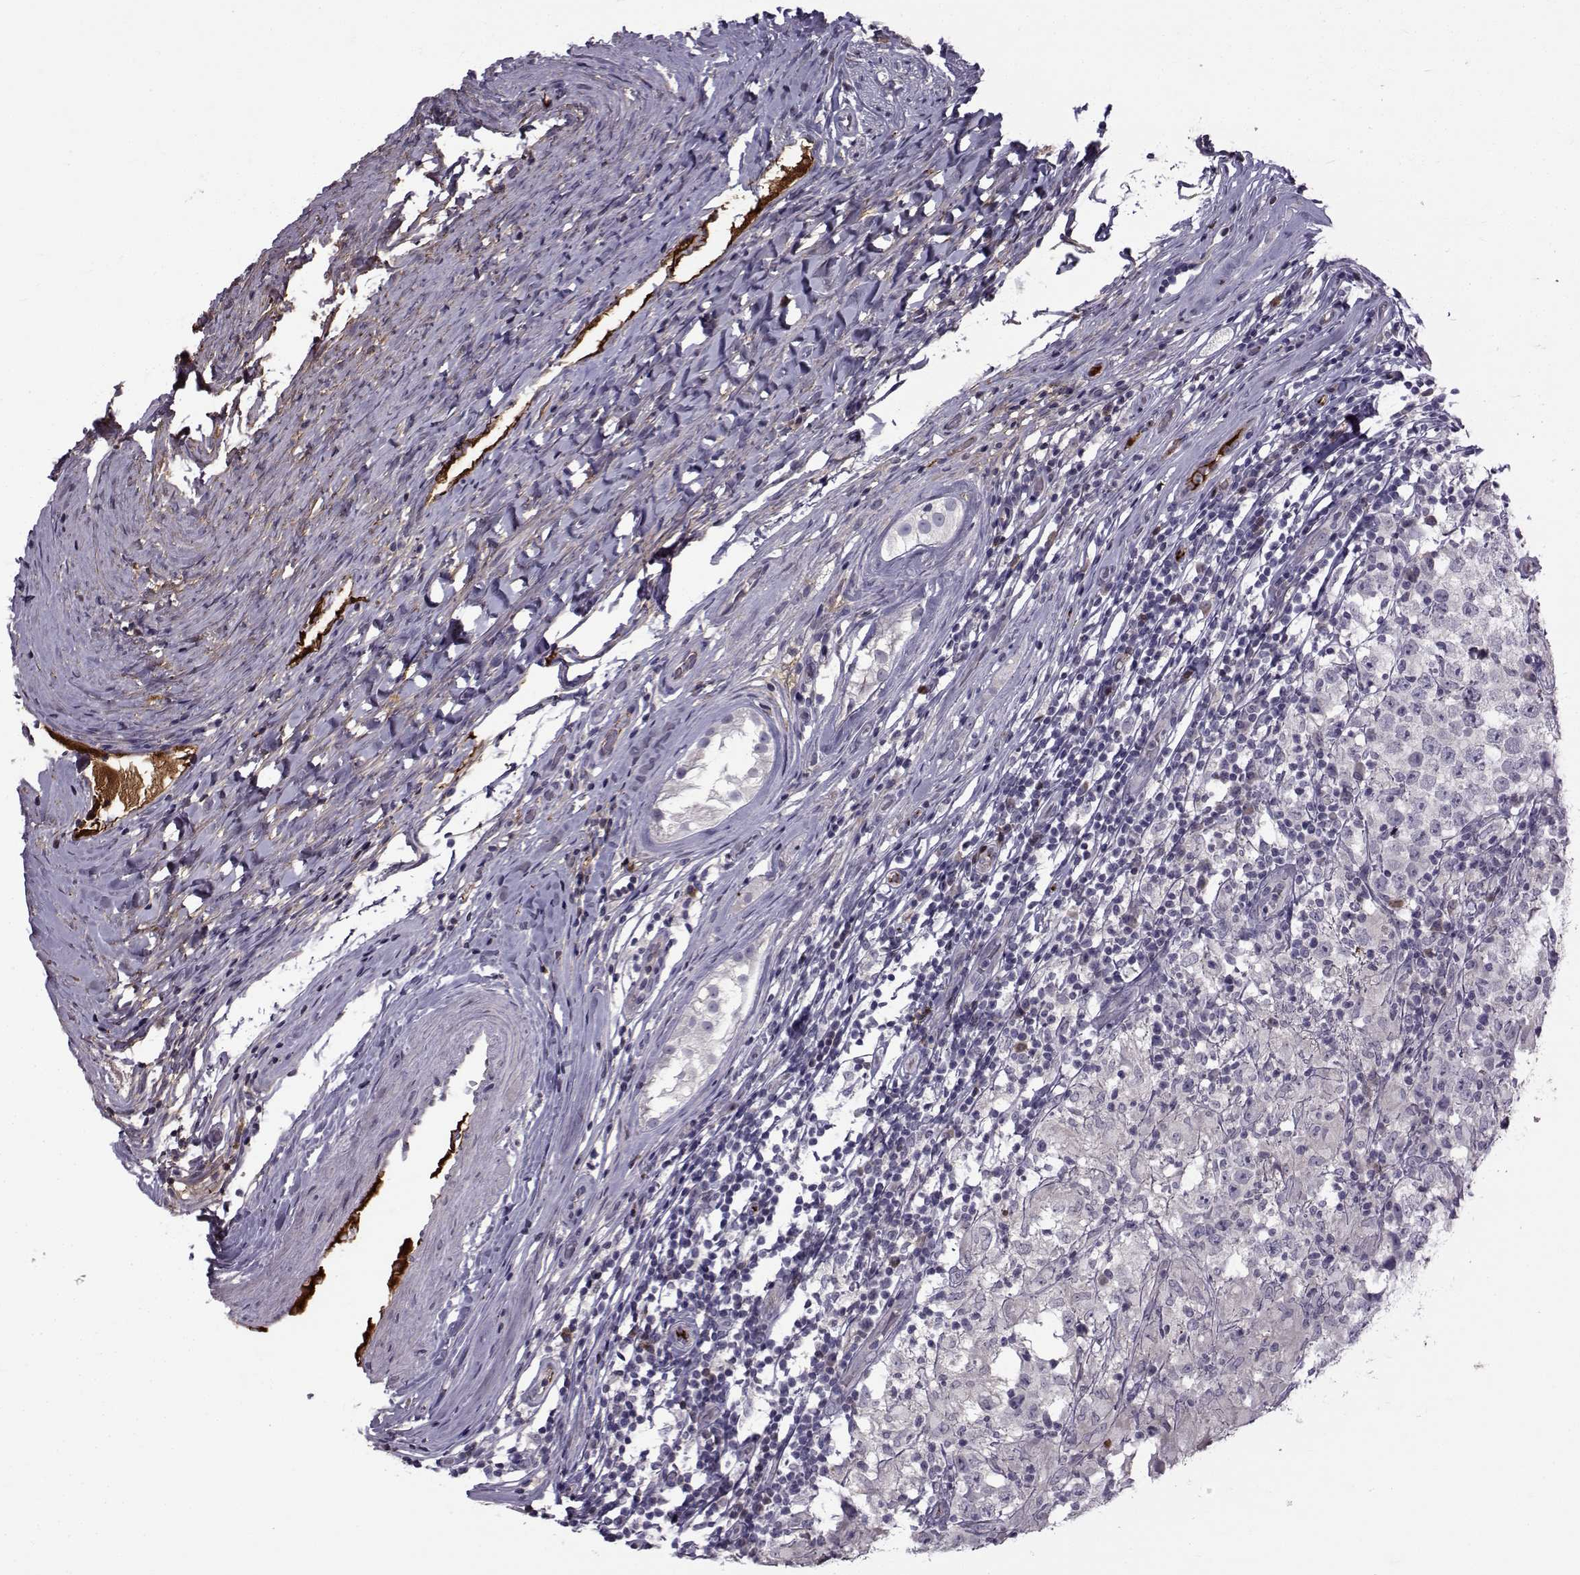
{"staining": {"intensity": "negative", "quantity": "none", "location": "none"}, "tissue": "testis cancer", "cell_type": "Tumor cells", "image_type": "cancer", "snomed": [{"axis": "morphology", "description": "Seminoma, NOS"}, {"axis": "morphology", "description": "Carcinoma, Embryonal, NOS"}, {"axis": "topography", "description": "Testis"}], "caption": "Tumor cells are negative for brown protein staining in testis seminoma. (Stains: DAB IHC with hematoxylin counter stain, Microscopy: brightfield microscopy at high magnification).", "gene": "TNFRSF11B", "patient": {"sex": "male", "age": 41}}